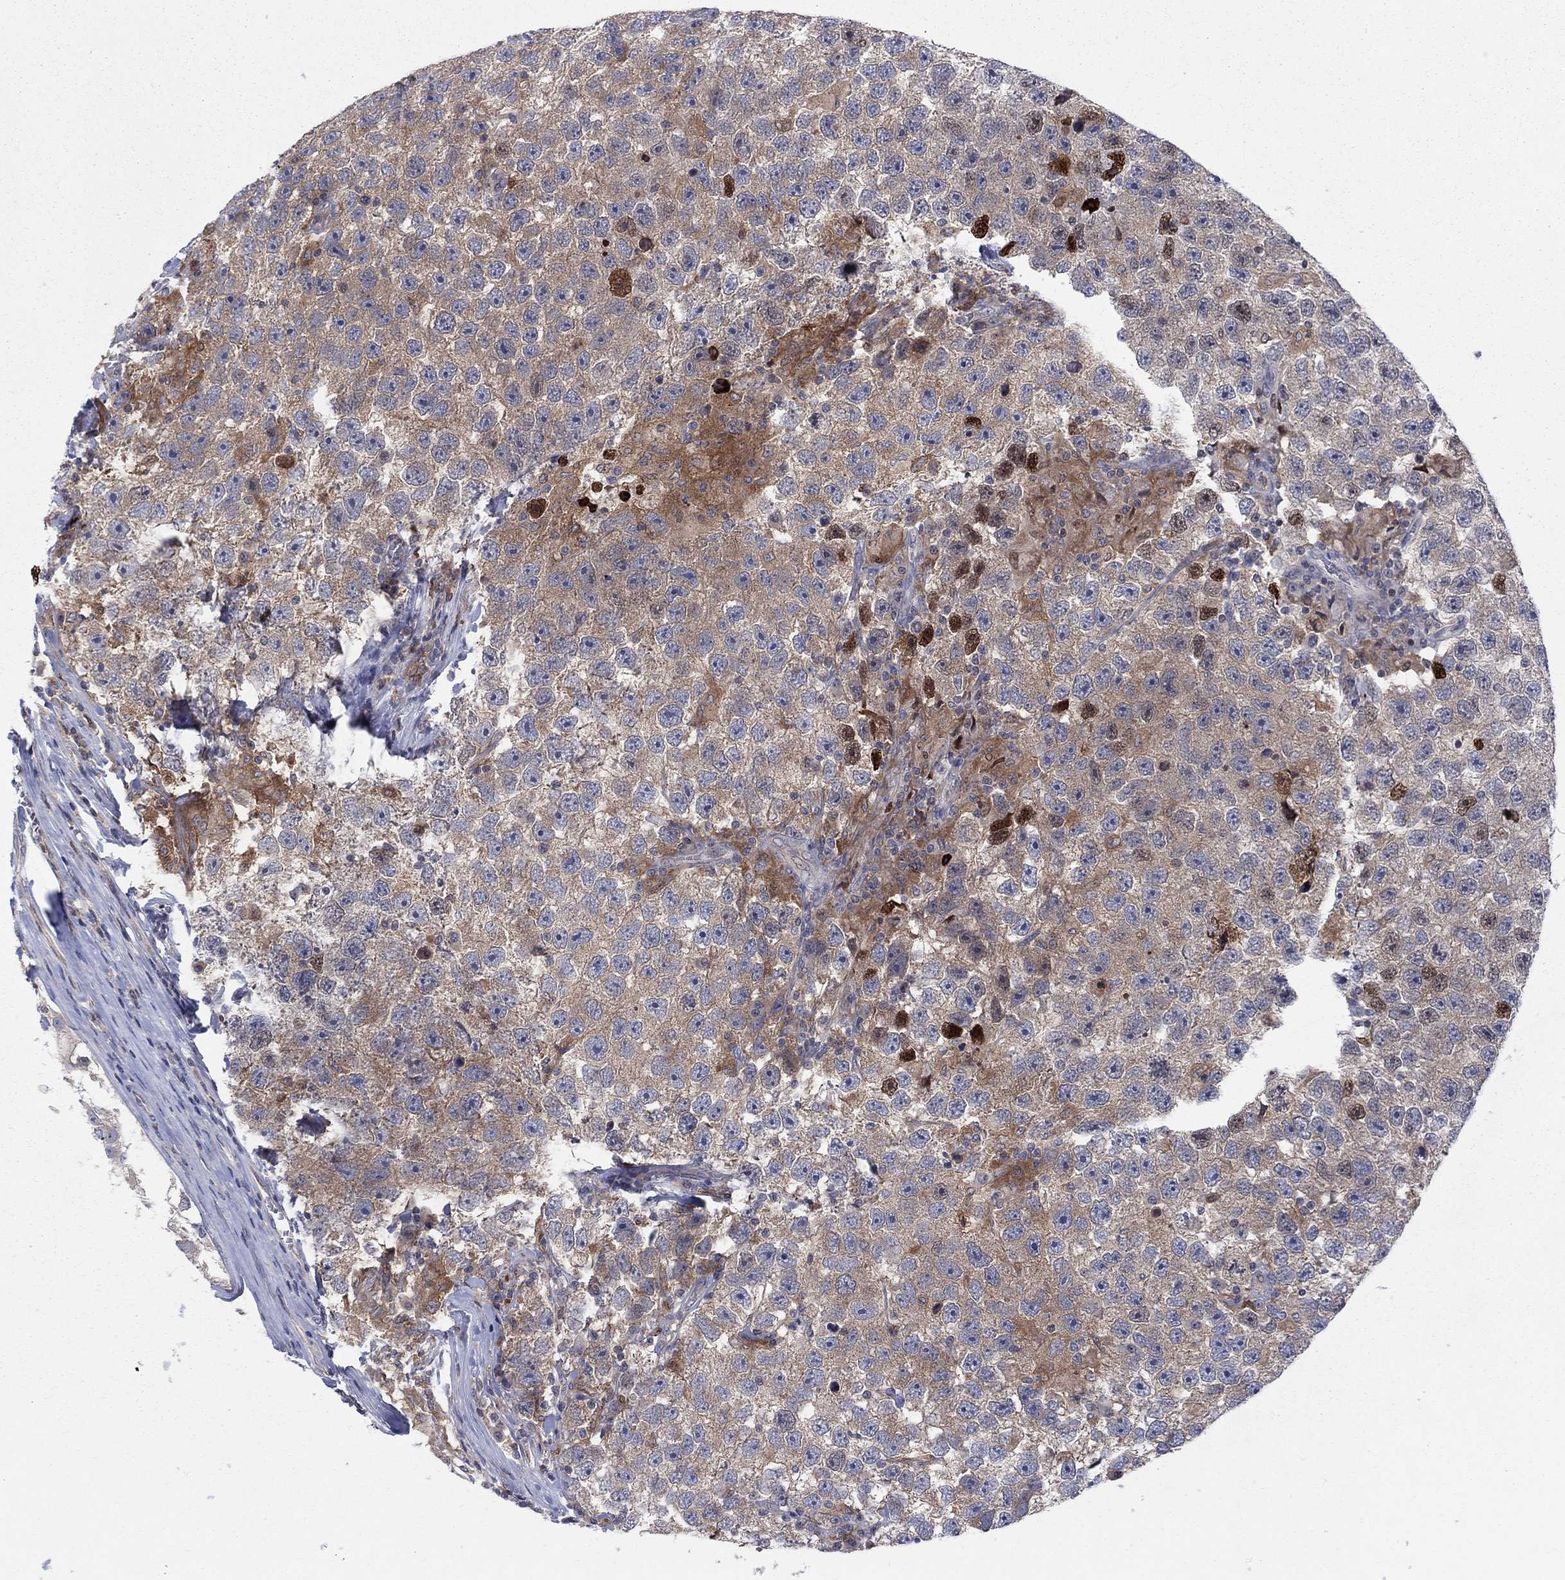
{"staining": {"intensity": "moderate", "quantity": "<25%", "location": "cytoplasmic/membranous"}, "tissue": "testis cancer", "cell_type": "Tumor cells", "image_type": "cancer", "snomed": [{"axis": "morphology", "description": "Seminoma, NOS"}, {"axis": "topography", "description": "Testis"}], "caption": "The photomicrograph shows a brown stain indicating the presence of a protein in the cytoplasmic/membranous of tumor cells in testis cancer (seminoma). (Brightfield microscopy of DAB IHC at high magnification).", "gene": "ZNHIT3", "patient": {"sex": "male", "age": 26}}